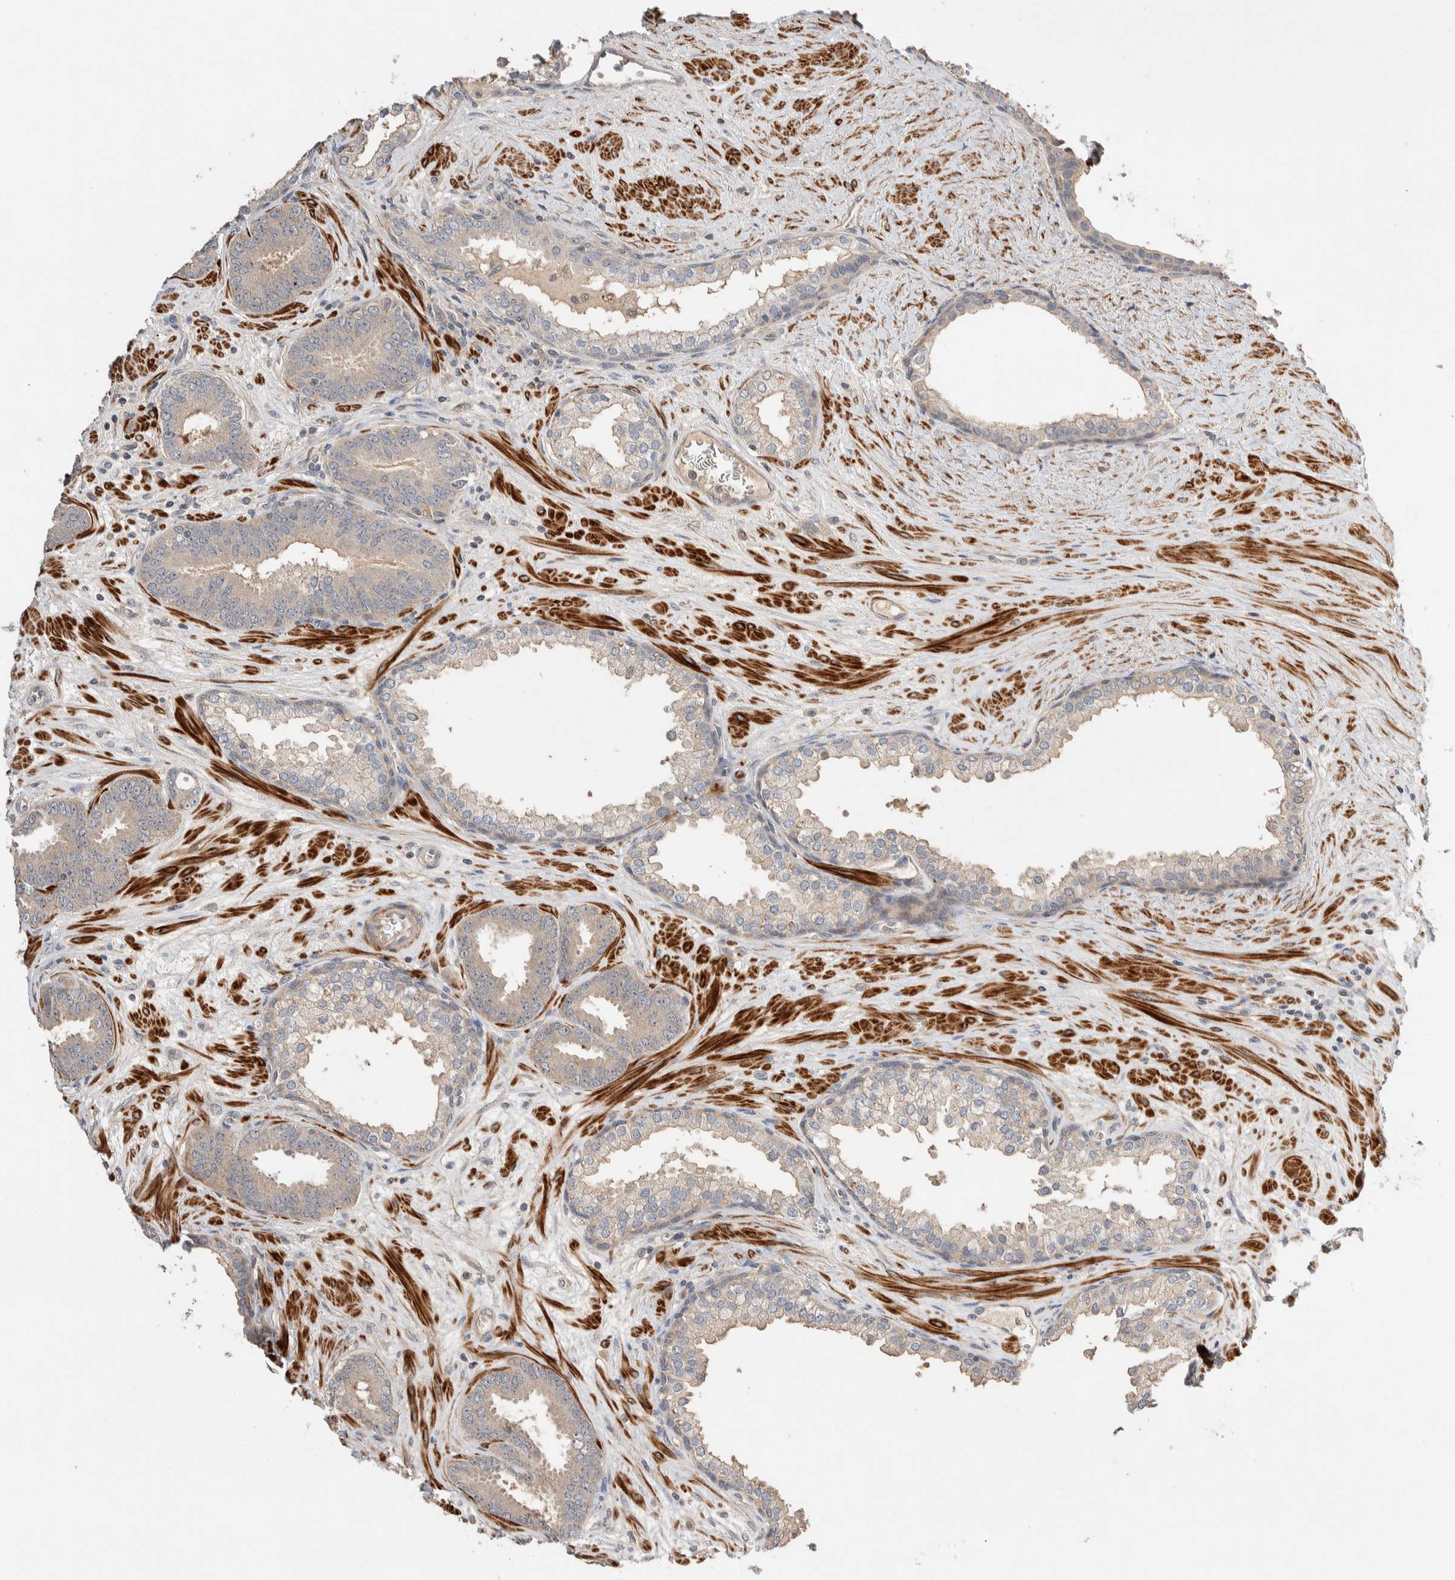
{"staining": {"intensity": "negative", "quantity": "none", "location": "none"}, "tissue": "prostate cancer", "cell_type": "Tumor cells", "image_type": "cancer", "snomed": [{"axis": "morphology", "description": "Adenocarcinoma, Low grade"}, {"axis": "topography", "description": "Prostate"}], "caption": "A histopathology image of prostate cancer stained for a protein exhibits no brown staining in tumor cells. (Stains: DAB immunohistochemistry with hematoxylin counter stain, Microscopy: brightfield microscopy at high magnification).", "gene": "WDR91", "patient": {"sex": "male", "age": 62}}